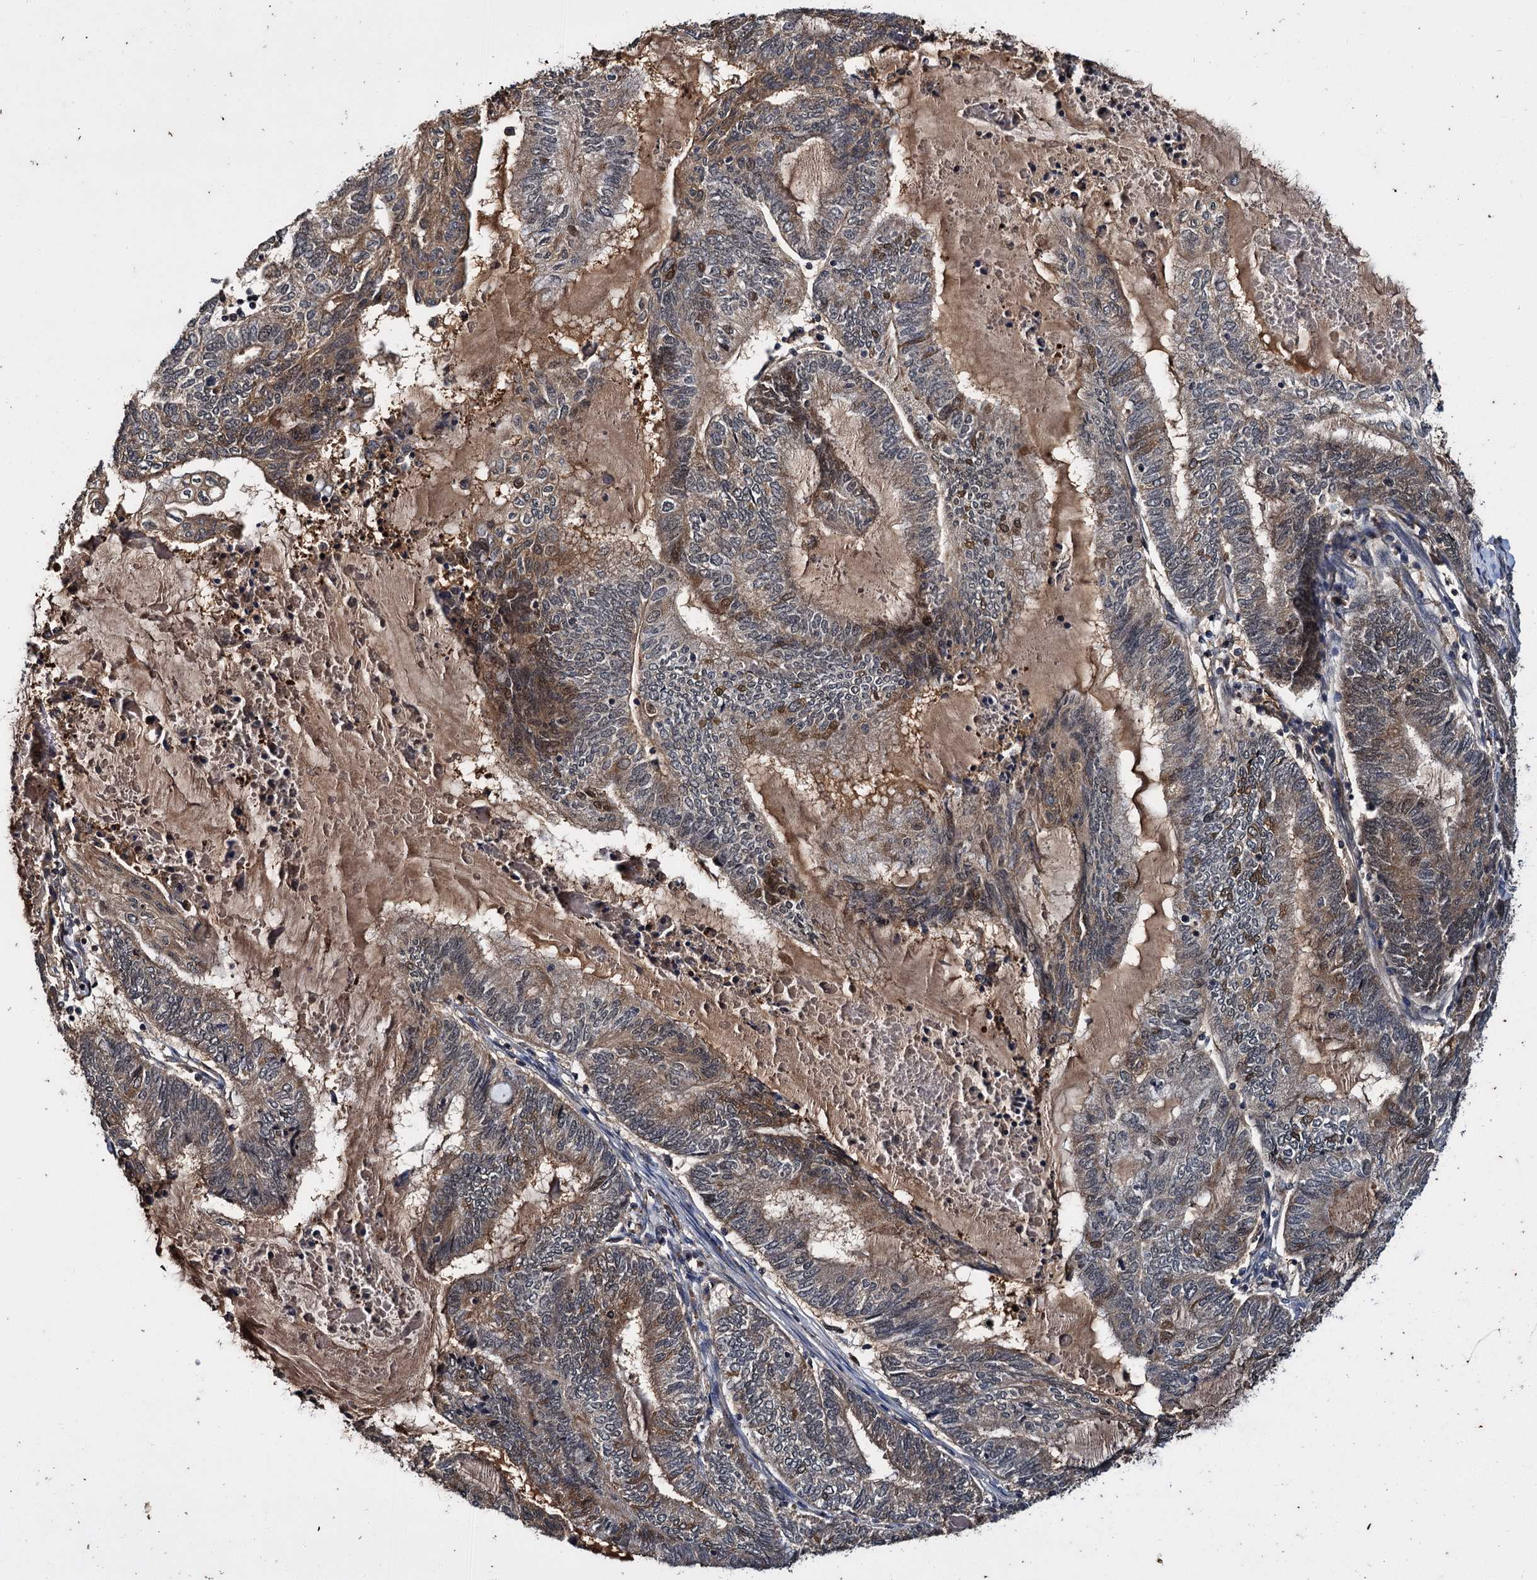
{"staining": {"intensity": "moderate", "quantity": "25%-75%", "location": "cytoplasmic/membranous"}, "tissue": "endometrial cancer", "cell_type": "Tumor cells", "image_type": "cancer", "snomed": [{"axis": "morphology", "description": "Adenocarcinoma, NOS"}, {"axis": "topography", "description": "Uterus"}, {"axis": "topography", "description": "Endometrium"}], "caption": "The photomicrograph exhibits immunohistochemical staining of endometrial cancer. There is moderate cytoplasmic/membranous staining is seen in about 25%-75% of tumor cells. (brown staining indicates protein expression, while blue staining denotes nuclei).", "gene": "SLC46A3", "patient": {"sex": "female", "age": 70}}